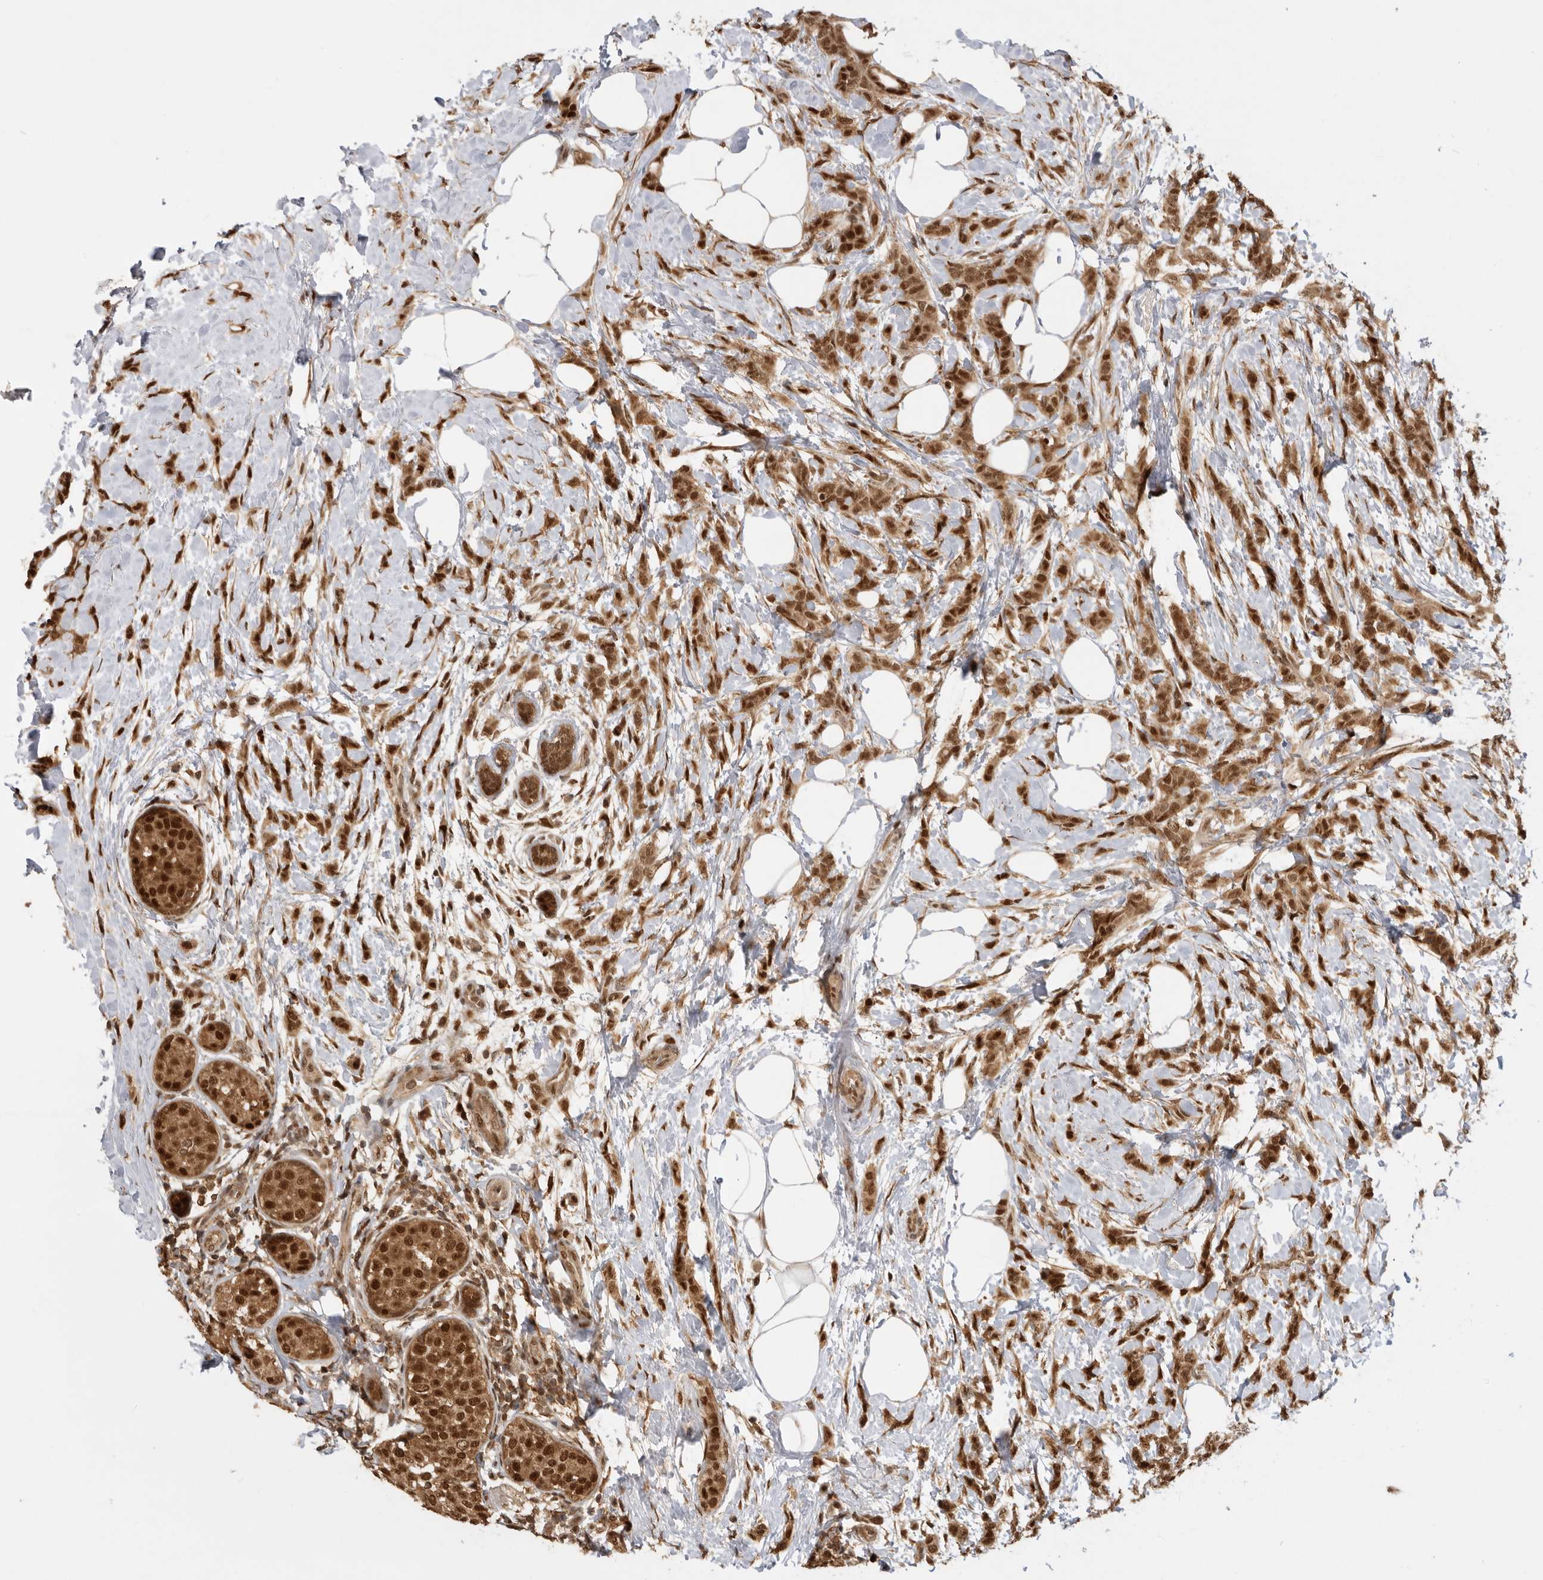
{"staining": {"intensity": "strong", "quantity": ">75%", "location": "cytoplasmic/membranous,nuclear"}, "tissue": "breast cancer", "cell_type": "Tumor cells", "image_type": "cancer", "snomed": [{"axis": "morphology", "description": "Lobular carcinoma, in situ"}, {"axis": "morphology", "description": "Lobular carcinoma"}, {"axis": "topography", "description": "Breast"}], "caption": "Breast lobular carcinoma in situ tissue exhibits strong cytoplasmic/membranous and nuclear staining in approximately >75% of tumor cells The protein is shown in brown color, while the nuclei are stained blue.", "gene": "ADPRS", "patient": {"sex": "female", "age": 41}}